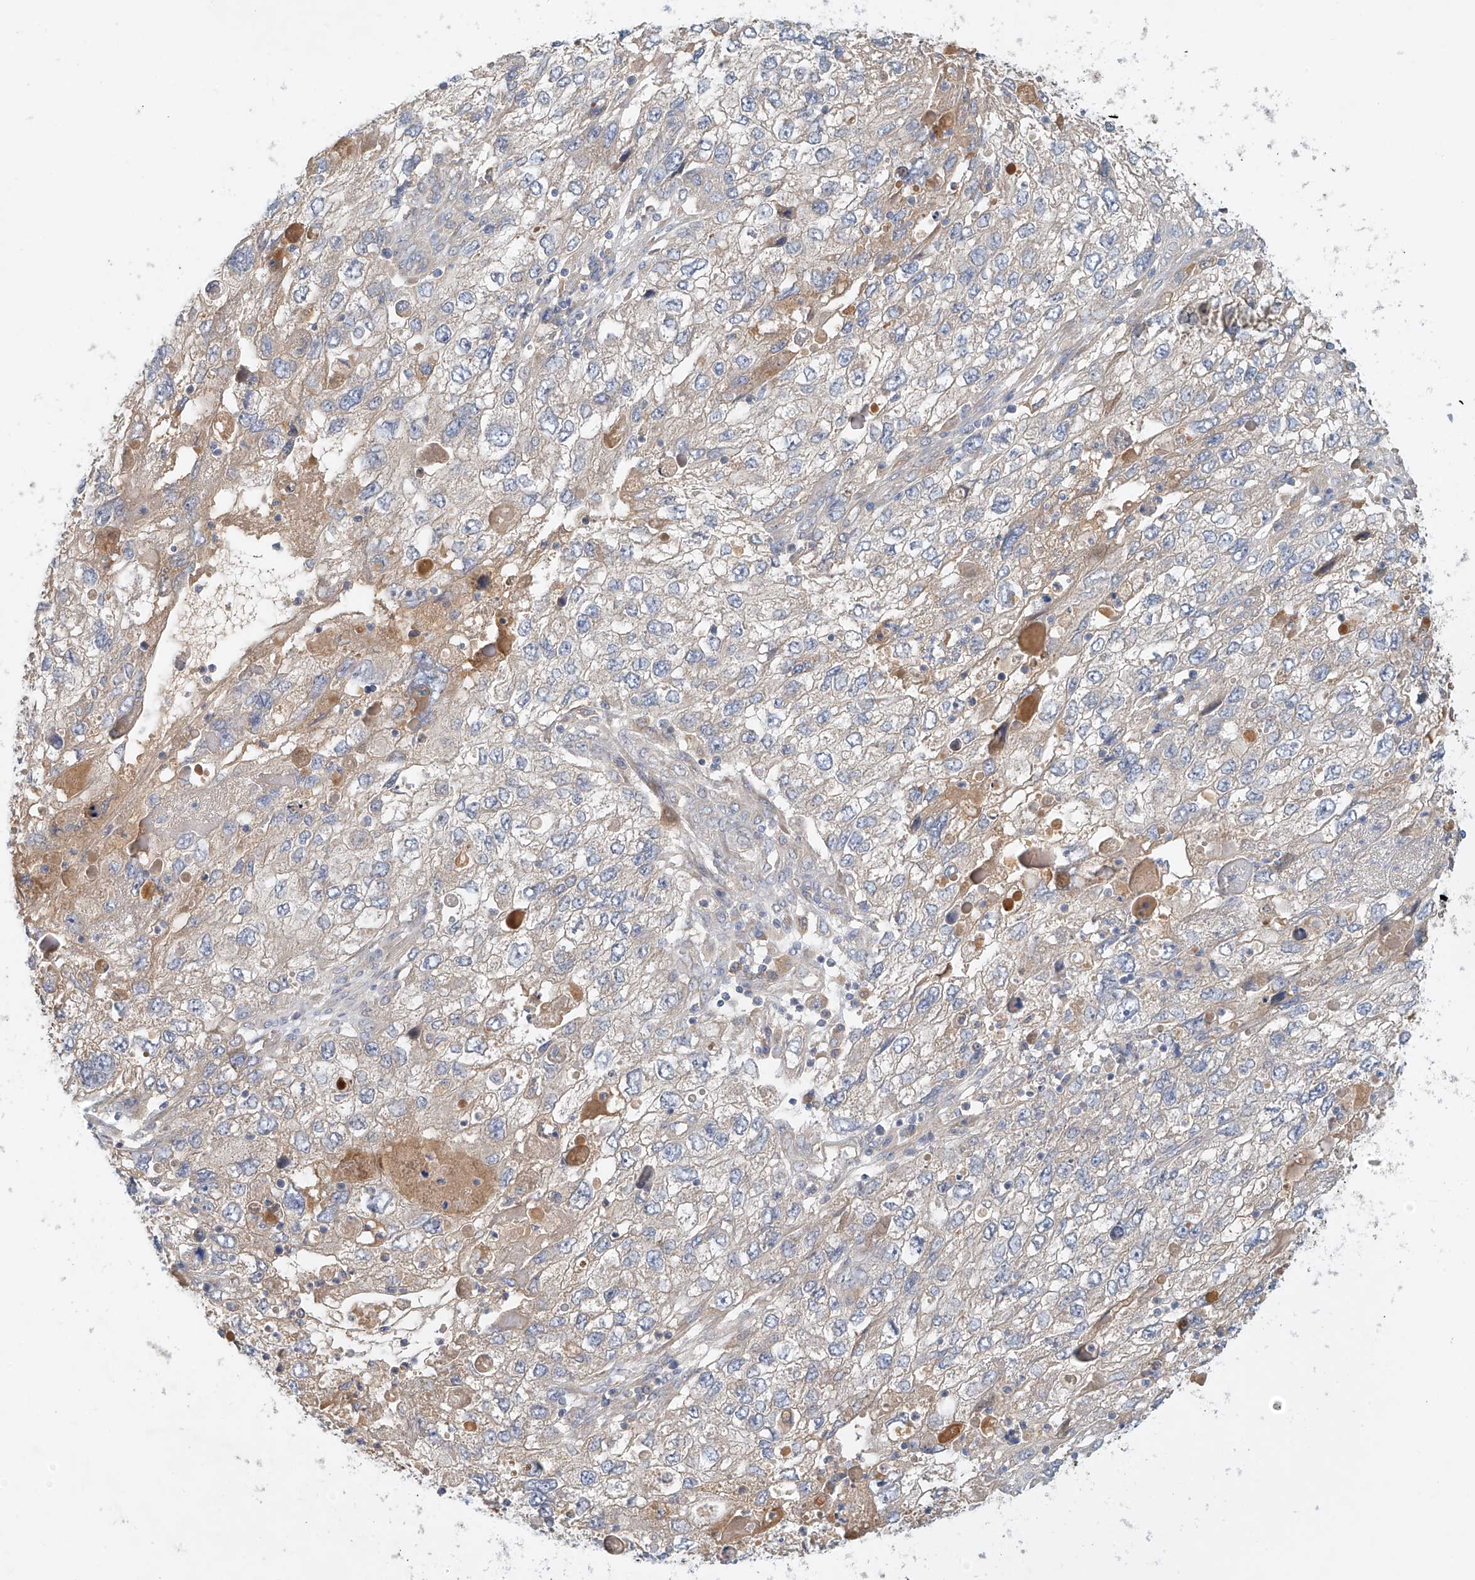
{"staining": {"intensity": "weak", "quantity": "<25%", "location": "cytoplasmic/membranous"}, "tissue": "endometrial cancer", "cell_type": "Tumor cells", "image_type": "cancer", "snomed": [{"axis": "morphology", "description": "Adenocarcinoma, NOS"}, {"axis": "topography", "description": "Endometrium"}], "caption": "IHC of adenocarcinoma (endometrial) reveals no positivity in tumor cells.", "gene": "LYRM9", "patient": {"sex": "female", "age": 49}}